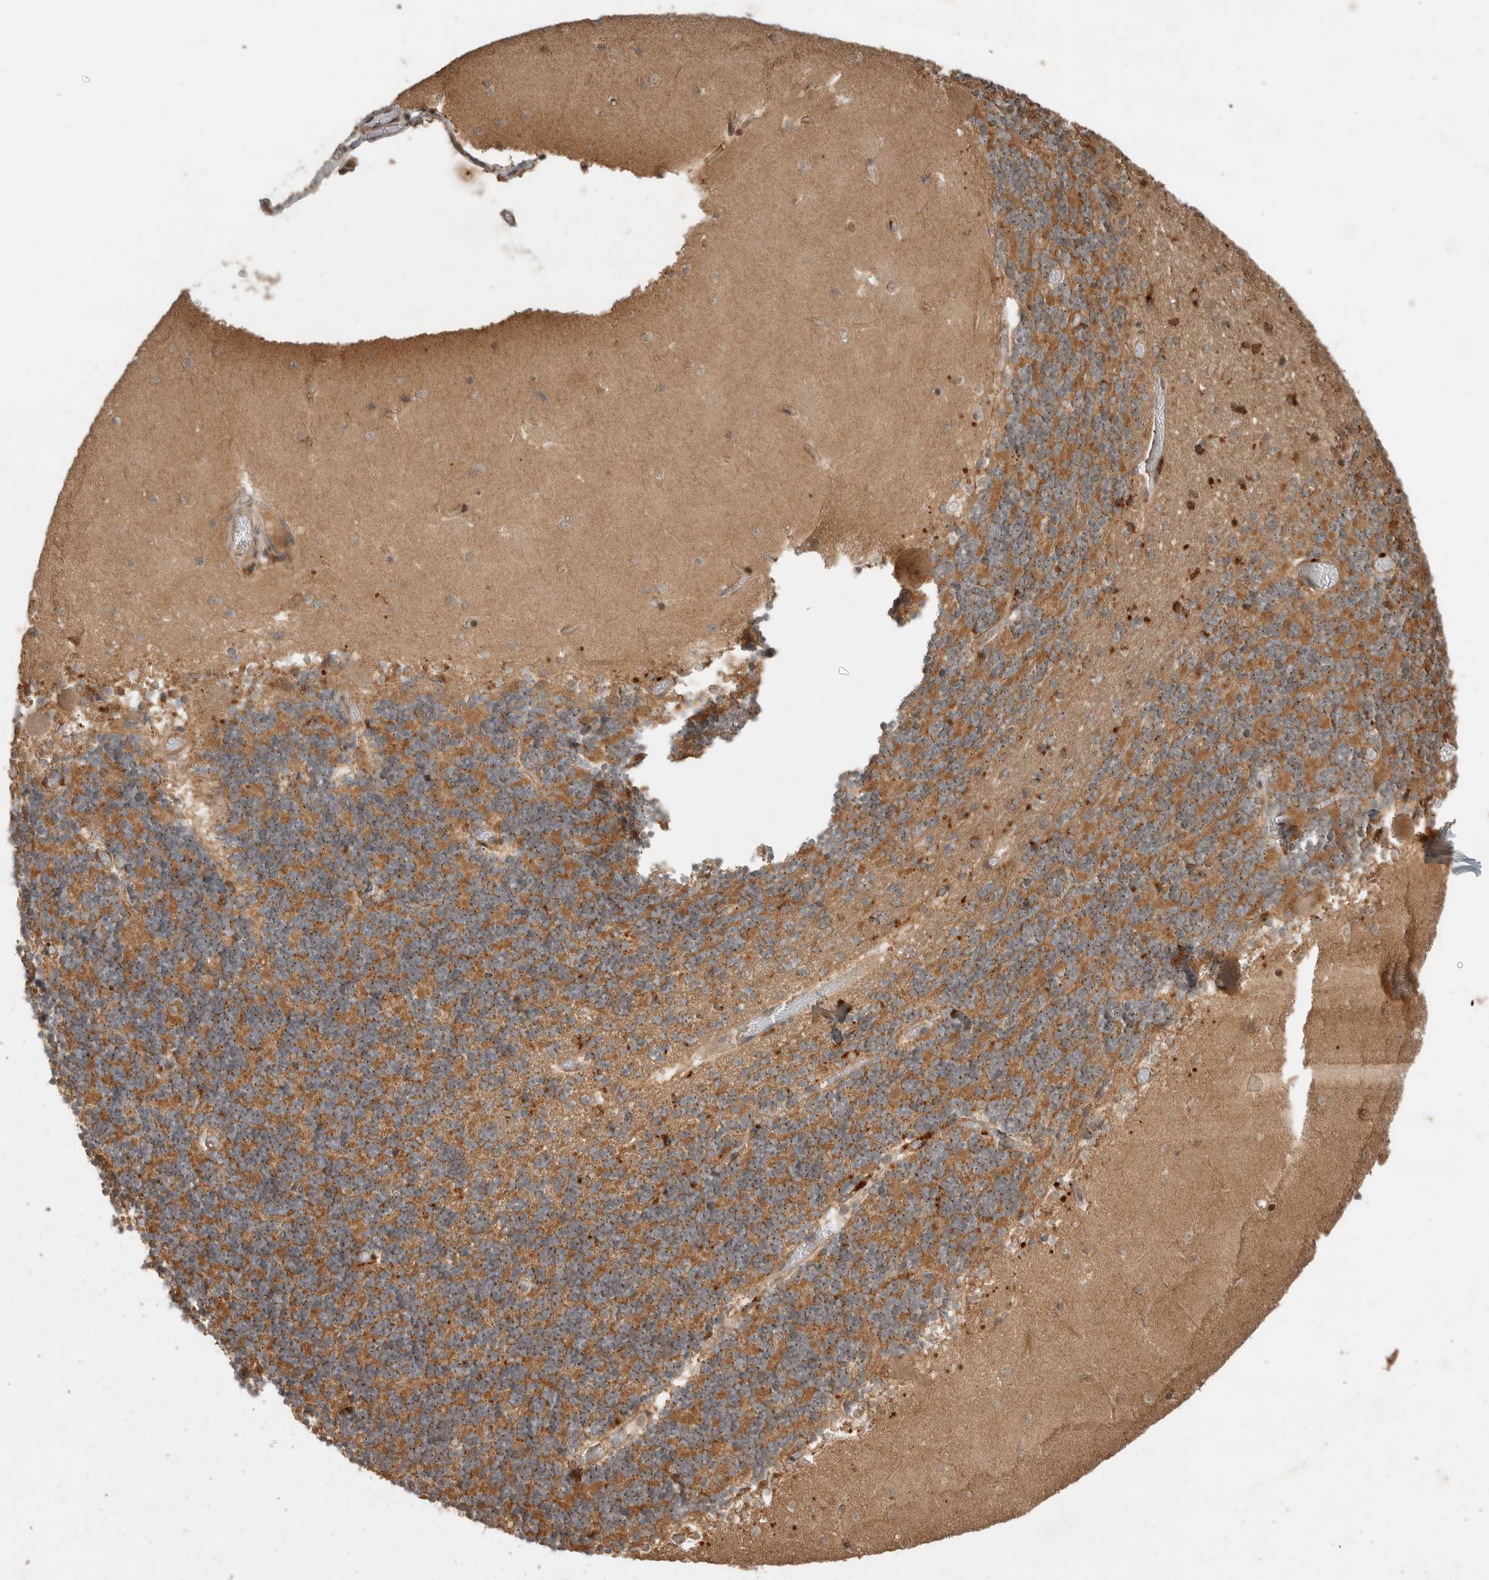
{"staining": {"intensity": "moderate", "quantity": ">75%", "location": "cytoplasmic/membranous"}, "tissue": "cerebellum", "cell_type": "Cells in granular layer", "image_type": "normal", "snomed": [{"axis": "morphology", "description": "Normal tissue, NOS"}, {"axis": "topography", "description": "Cerebellum"}], "caption": "High-magnification brightfield microscopy of benign cerebellum stained with DAB (3,3'-diaminobenzidine) (brown) and counterstained with hematoxylin (blue). cells in granular layer exhibit moderate cytoplasmic/membranous staining is present in about>75% of cells. (DAB = brown stain, brightfield microscopy at high magnification).", "gene": "PITPNC1", "patient": {"sex": "female", "age": 28}}